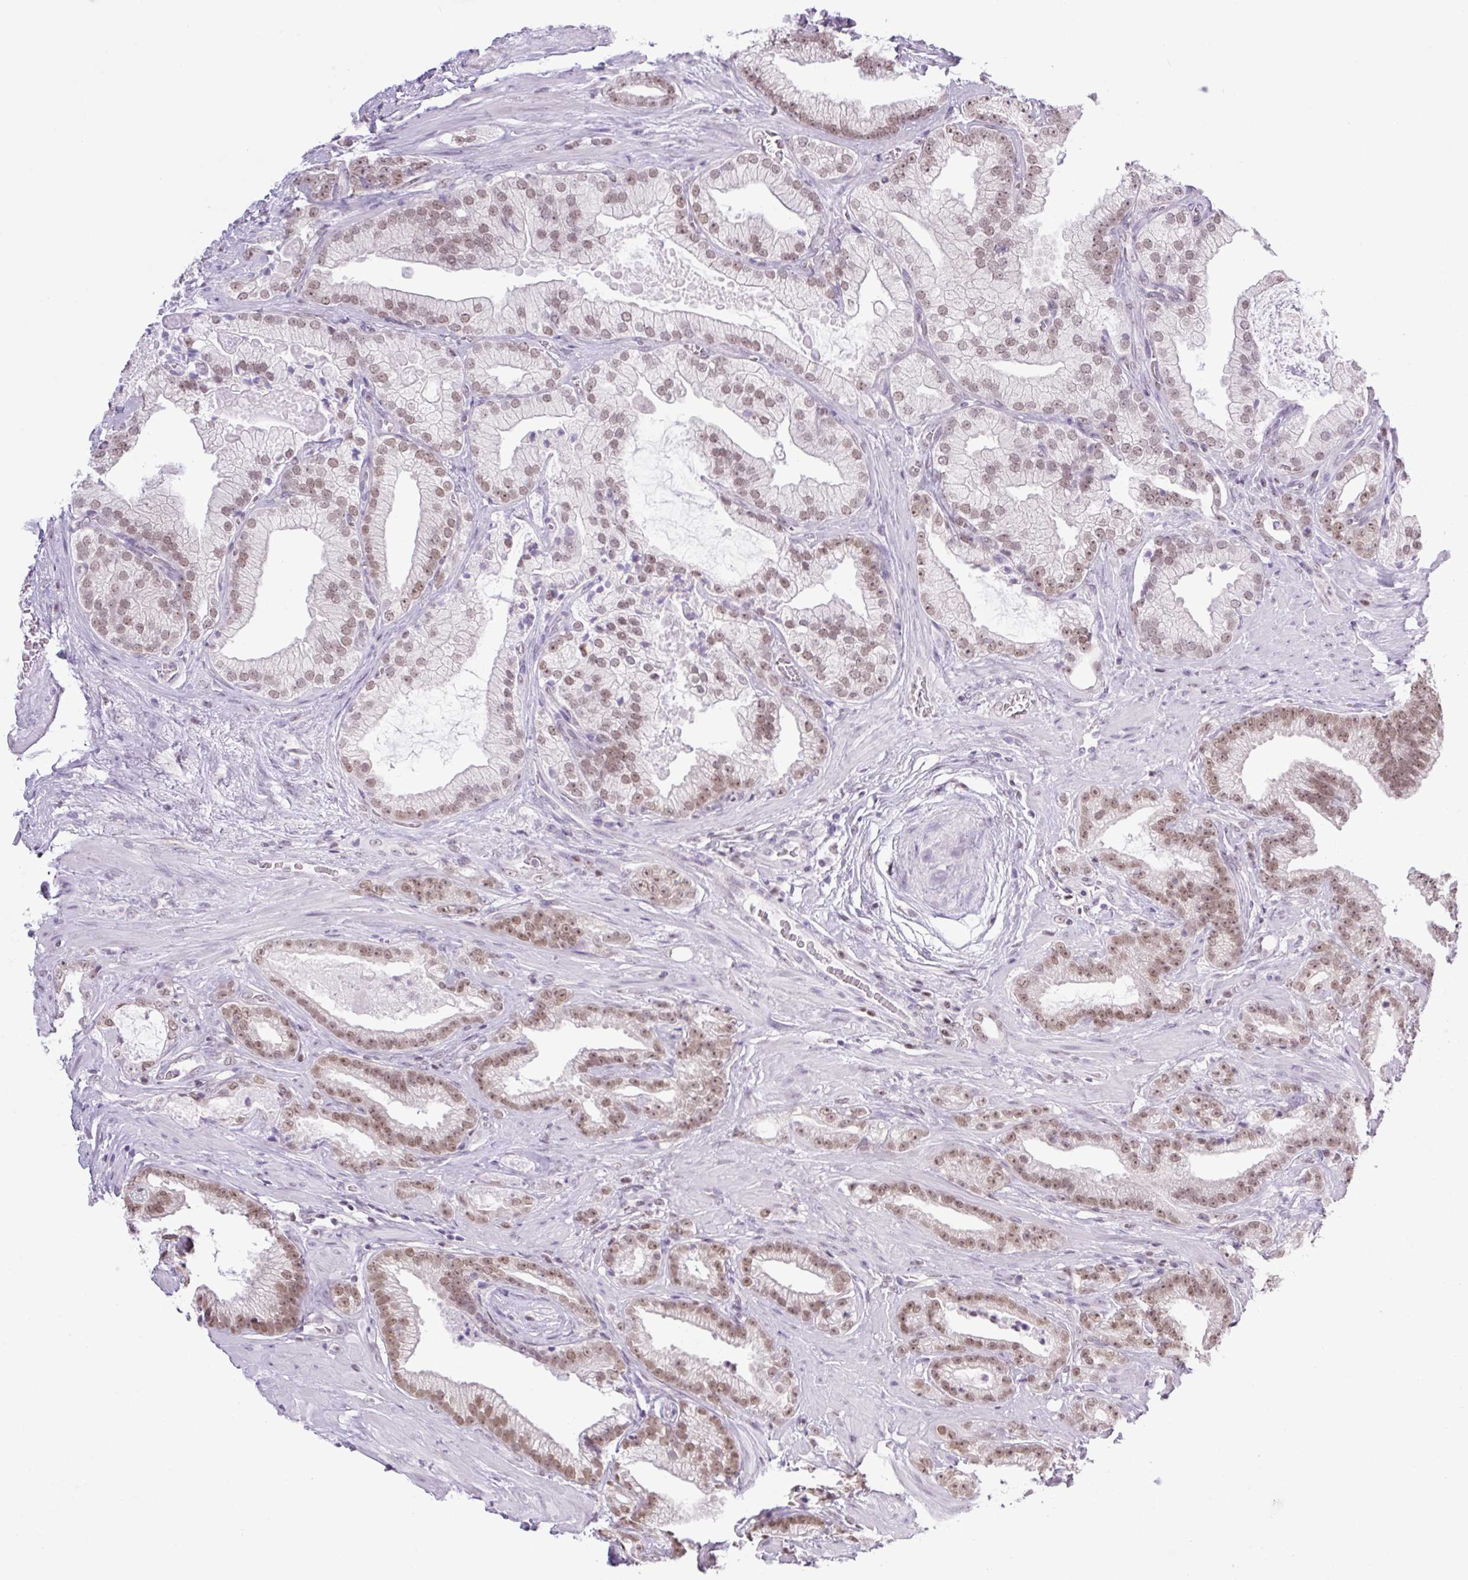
{"staining": {"intensity": "moderate", "quantity": "25%-75%", "location": "nuclear"}, "tissue": "prostate cancer", "cell_type": "Tumor cells", "image_type": "cancer", "snomed": [{"axis": "morphology", "description": "Adenocarcinoma, High grade"}, {"axis": "topography", "description": "Prostate"}], "caption": "The immunohistochemical stain labels moderate nuclear staining in tumor cells of prostate cancer (high-grade adenocarcinoma) tissue.", "gene": "TLE3", "patient": {"sex": "male", "age": 68}}